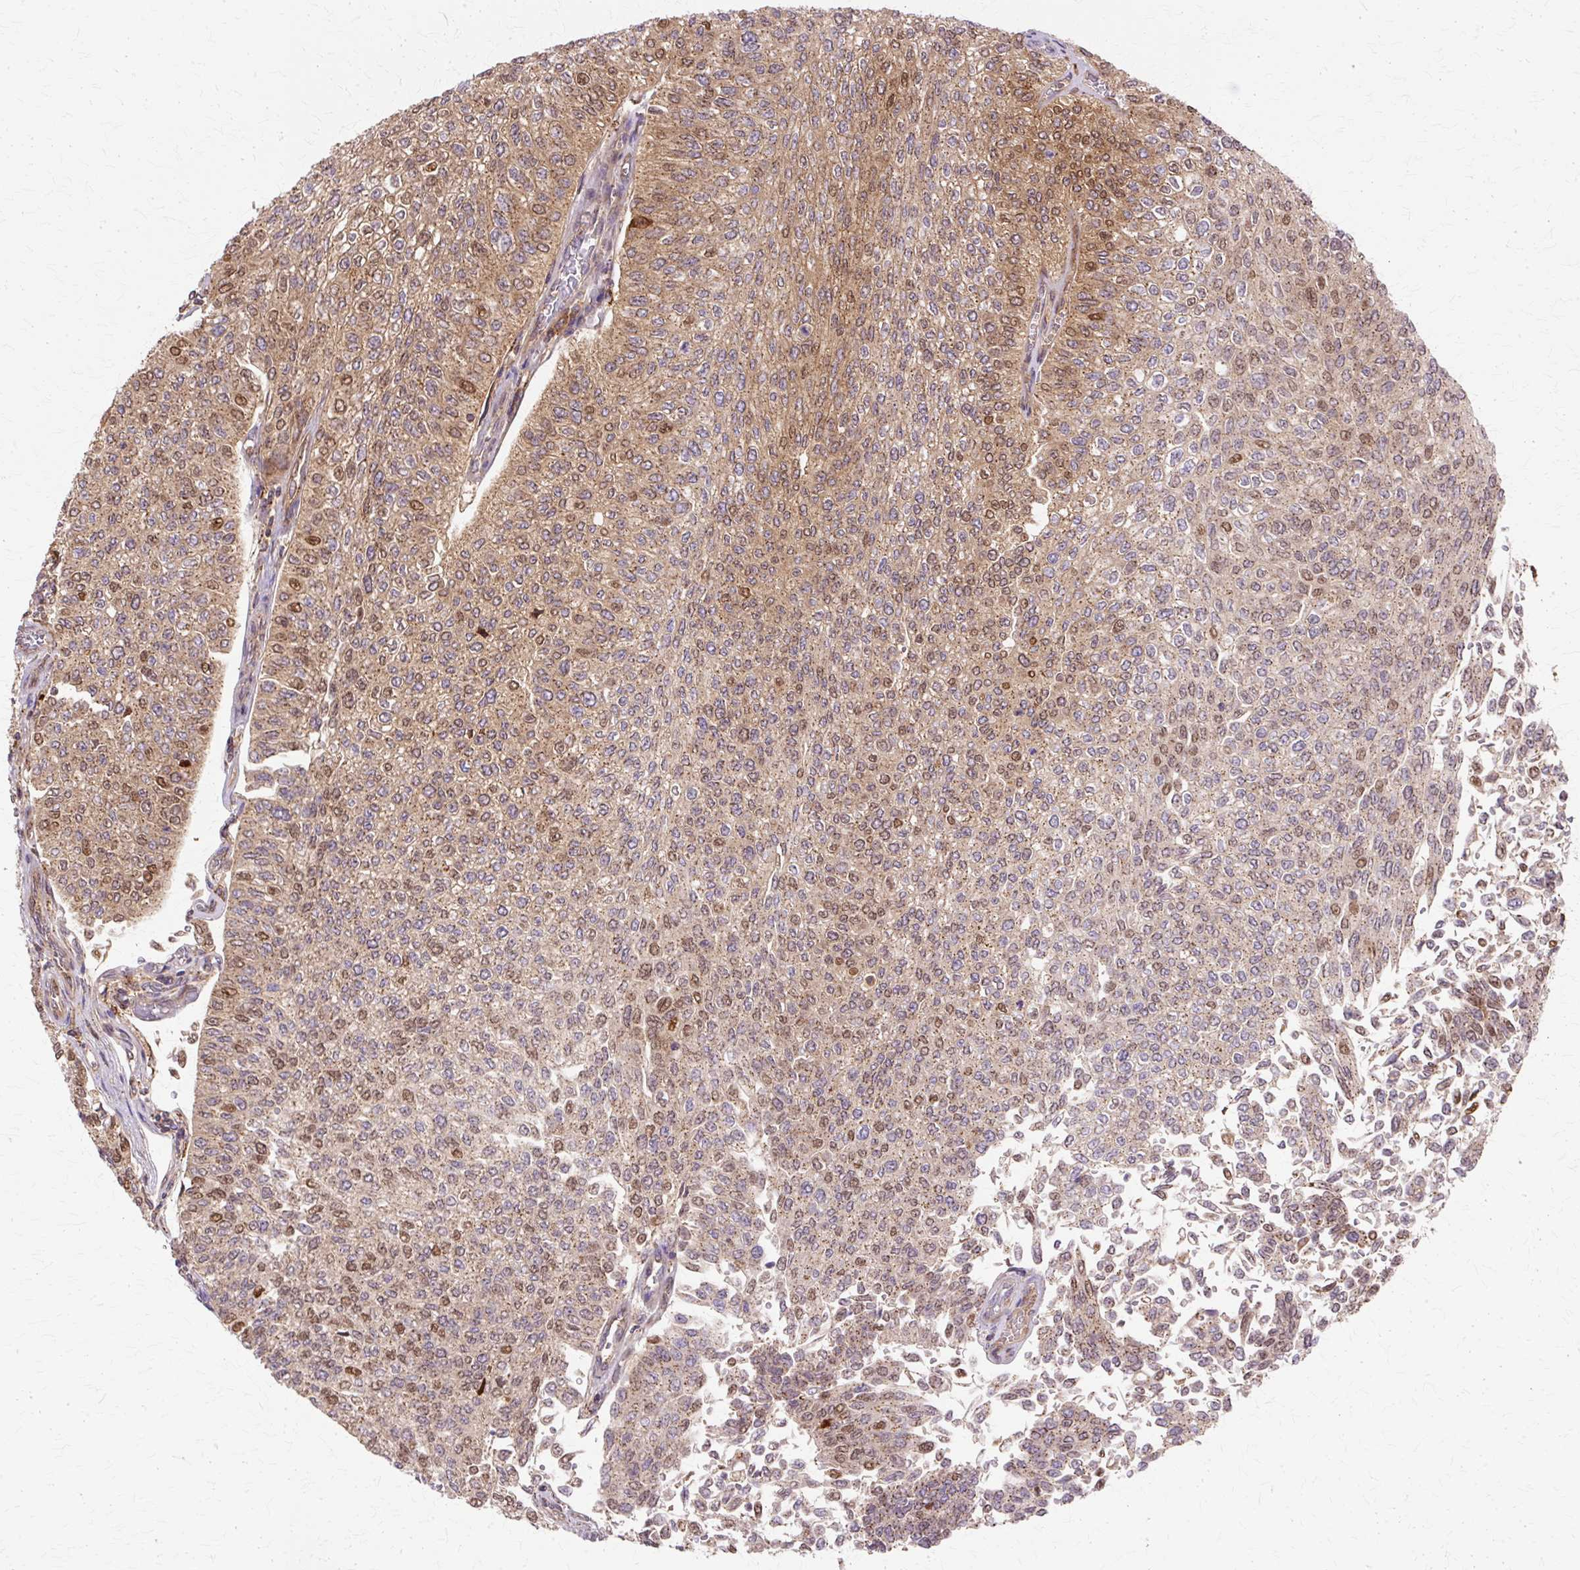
{"staining": {"intensity": "moderate", "quantity": ">75%", "location": "cytoplasmic/membranous,nuclear"}, "tissue": "urothelial cancer", "cell_type": "Tumor cells", "image_type": "cancer", "snomed": [{"axis": "morphology", "description": "Urothelial carcinoma, NOS"}, {"axis": "topography", "description": "Urinary bladder"}], "caption": "Immunohistochemical staining of human urothelial cancer reveals medium levels of moderate cytoplasmic/membranous and nuclear protein staining in approximately >75% of tumor cells. The staining was performed using DAB to visualize the protein expression in brown, while the nuclei were stained in blue with hematoxylin (Magnification: 20x).", "gene": "COPB1", "patient": {"sex": "male", "age": 59}}